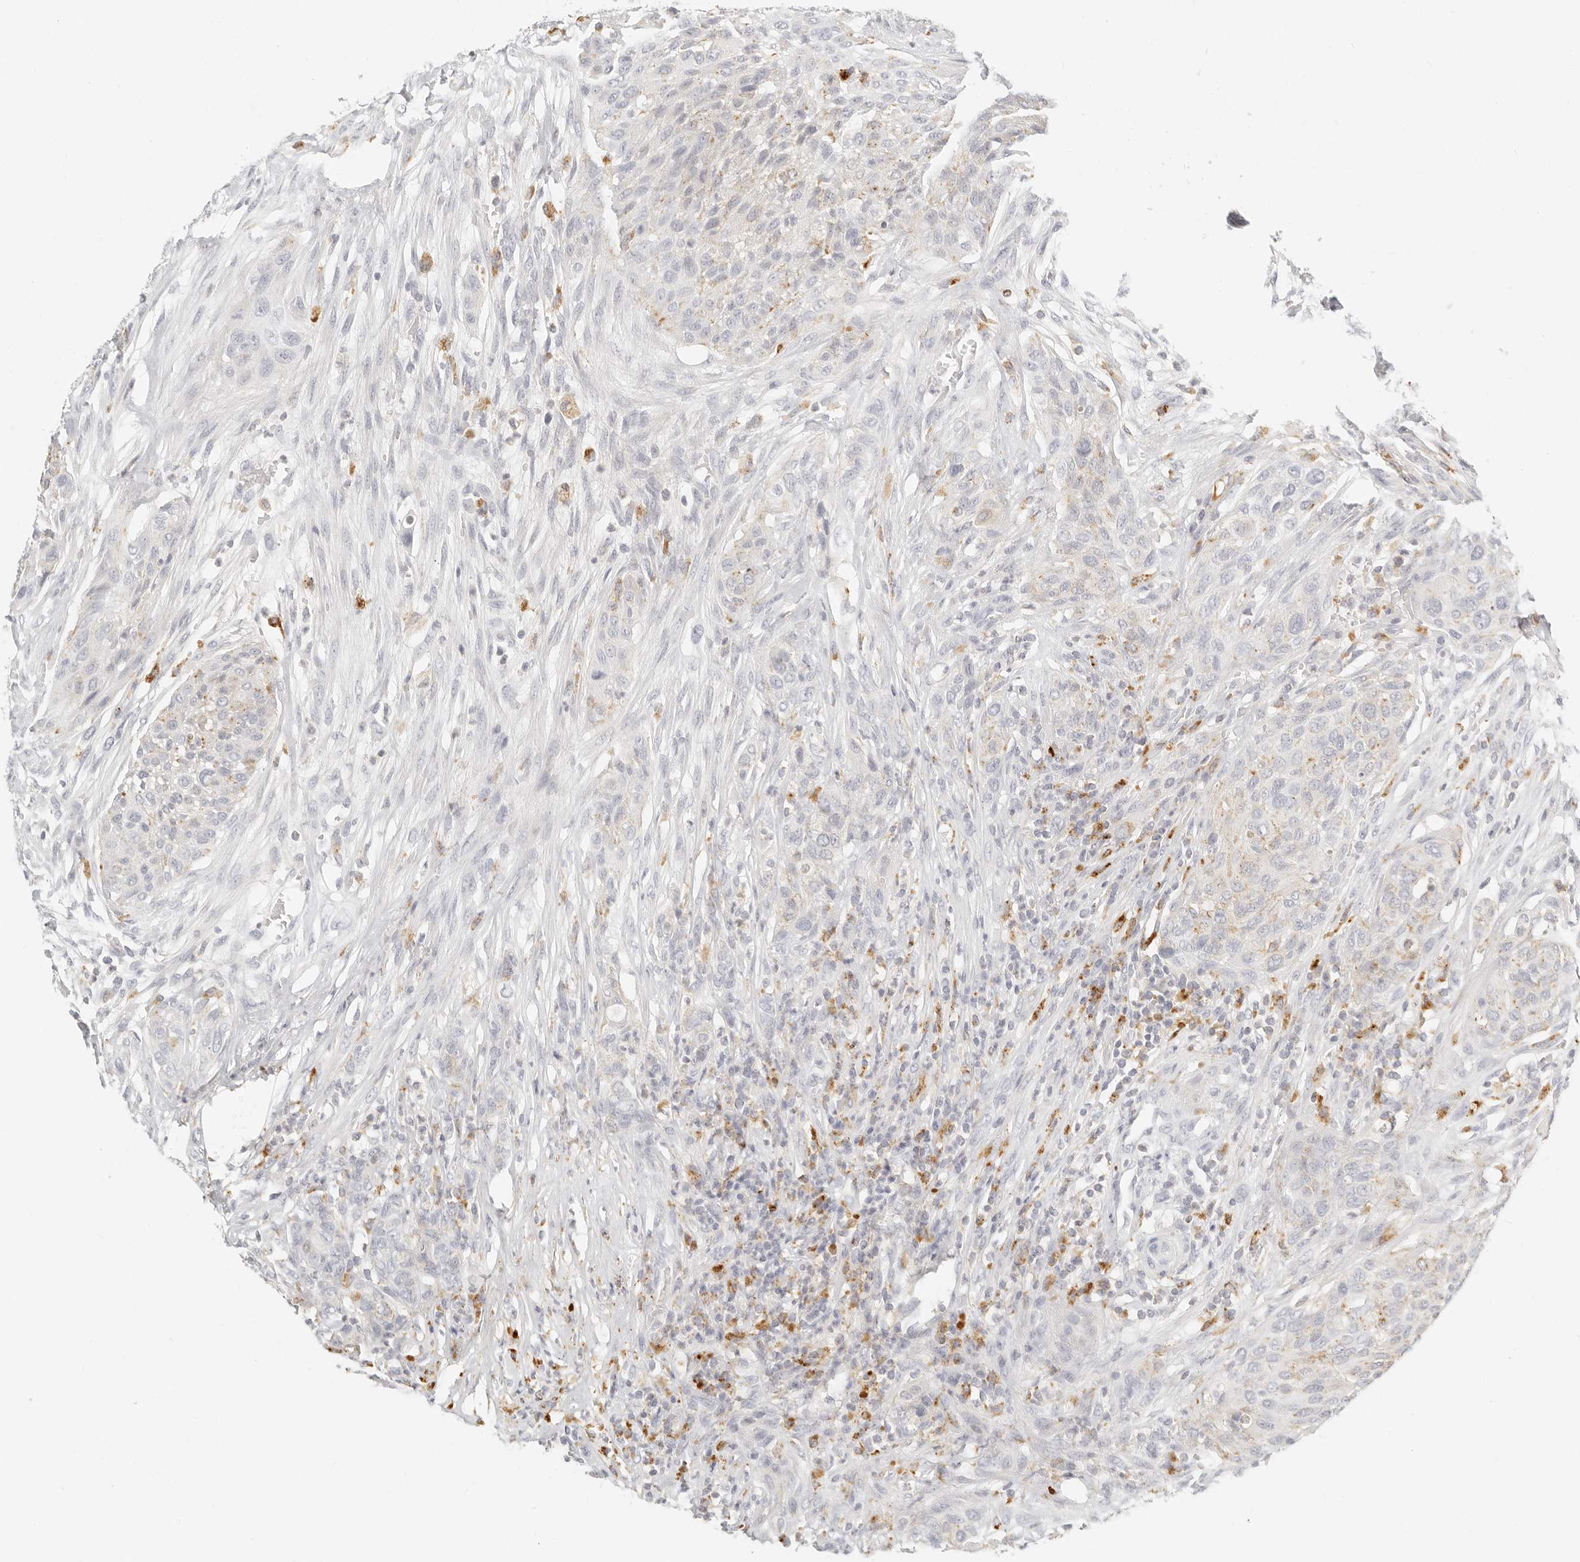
{"staining": {"intensity": "negative", "quantity": "none", "location": "none"}, "tissue": "urothelial cancer", "cell_type": "Tumor cells", "image_type": "cancer", "snomed": [{"axis": "morphology", "description": "Urothelial carcinoma, High grade"}, {"axis": "topography", "description": "Urinary bladder"}], "caption": "Image shows no significant protein positivity in tumor cells of high-grade urothelial carcinoma.", "gene": "RNASET2", "patient": {"sex": "male", "age": 35}}